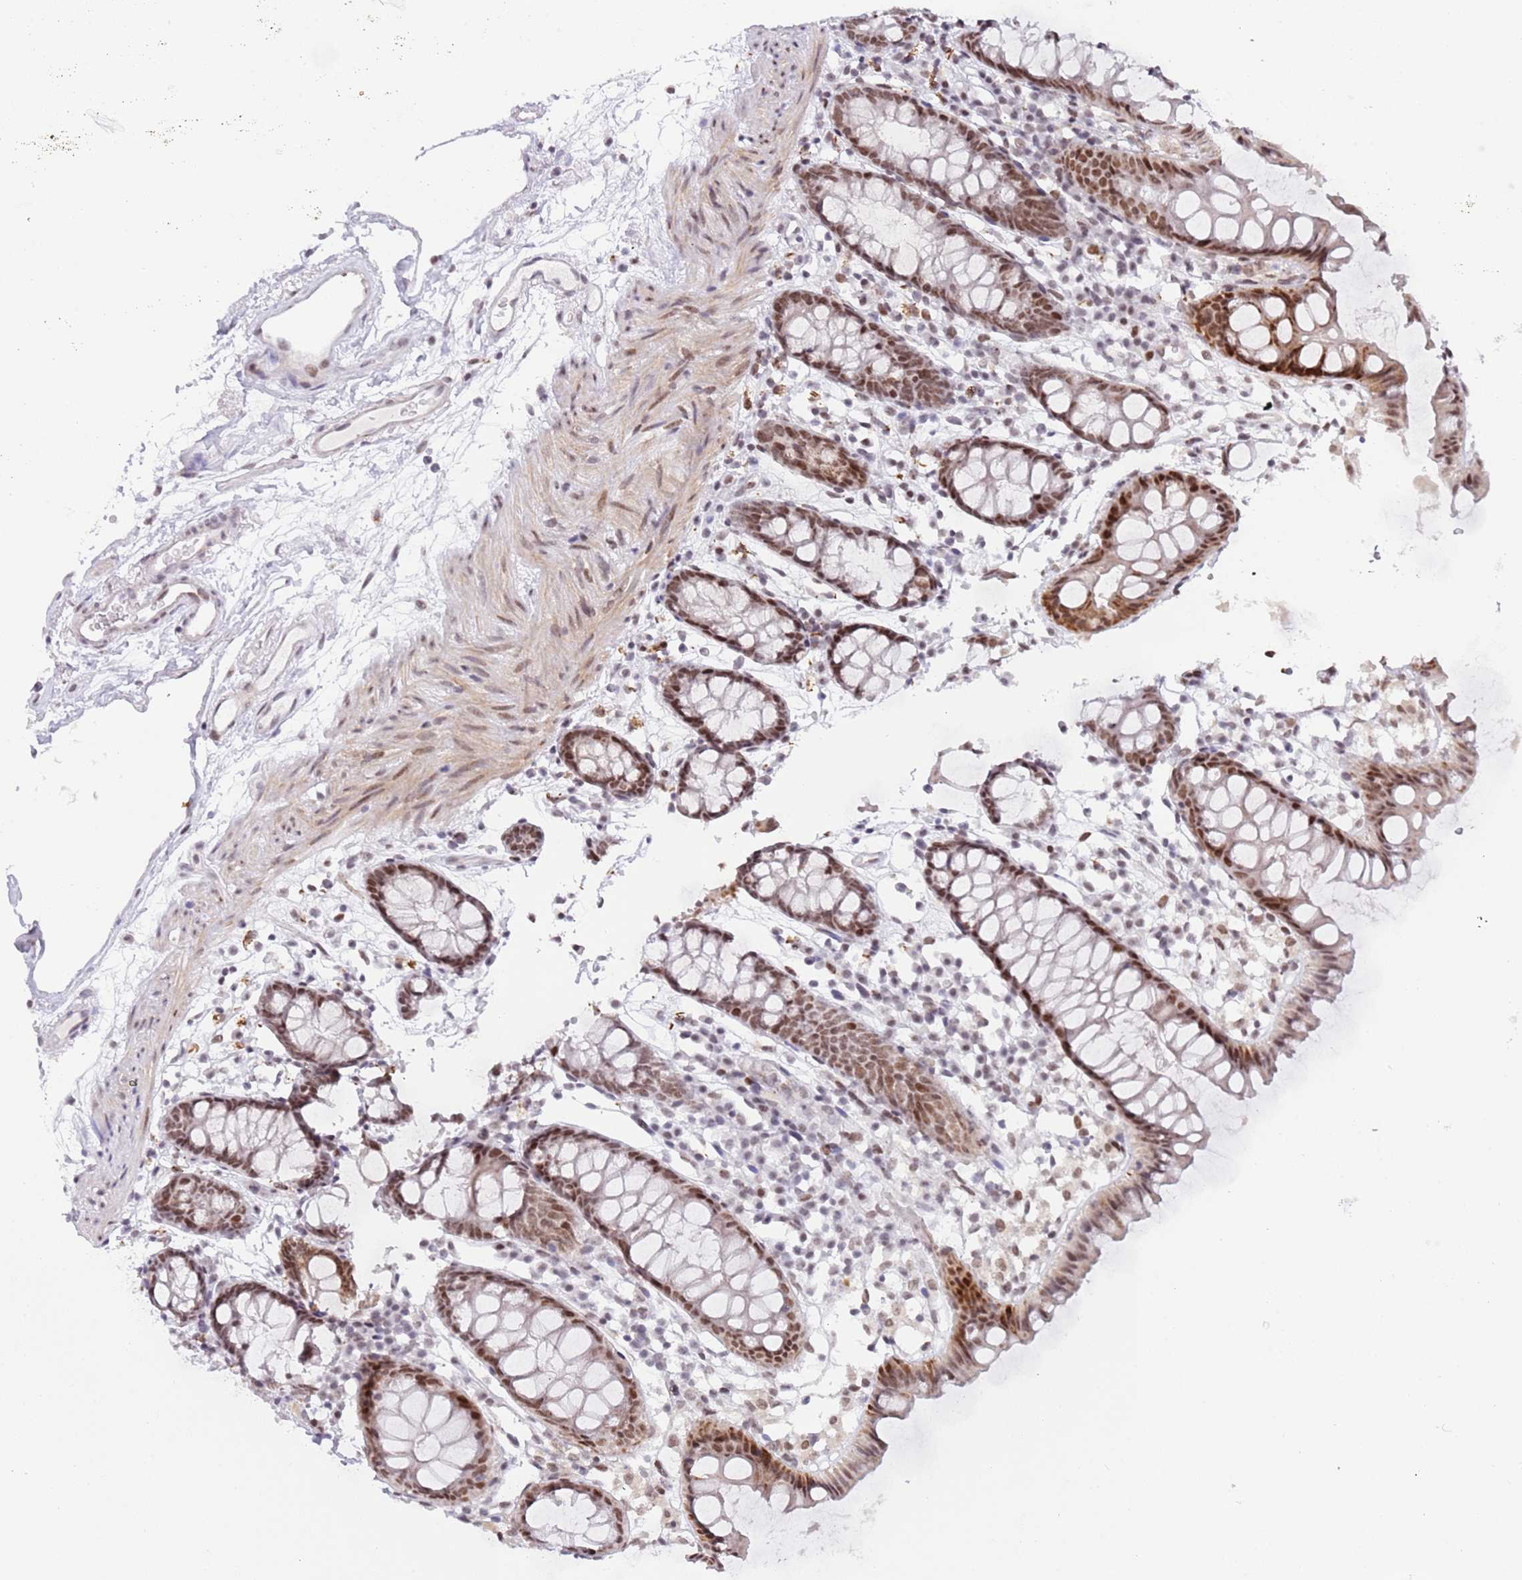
{"staining": {"intensity": "negative", "quantity": "none", "location": "none"}, "tissue": "colon", "cell_type": "Endothelial cells", "image_type": "normal", "snomed": [{"axis": "morphology", "description": "Normal tissue, NOS"}, {"axis": "topography", "description": "Colon"}], "caption": "Immunohistochemical staining of normal colon reveals no significant expression in endothelial cells. (Brightfield microscopy of DAB IHC at high magnification).", "gene": "ZNF382", "patient": {"sex": "female", "age": 84}}